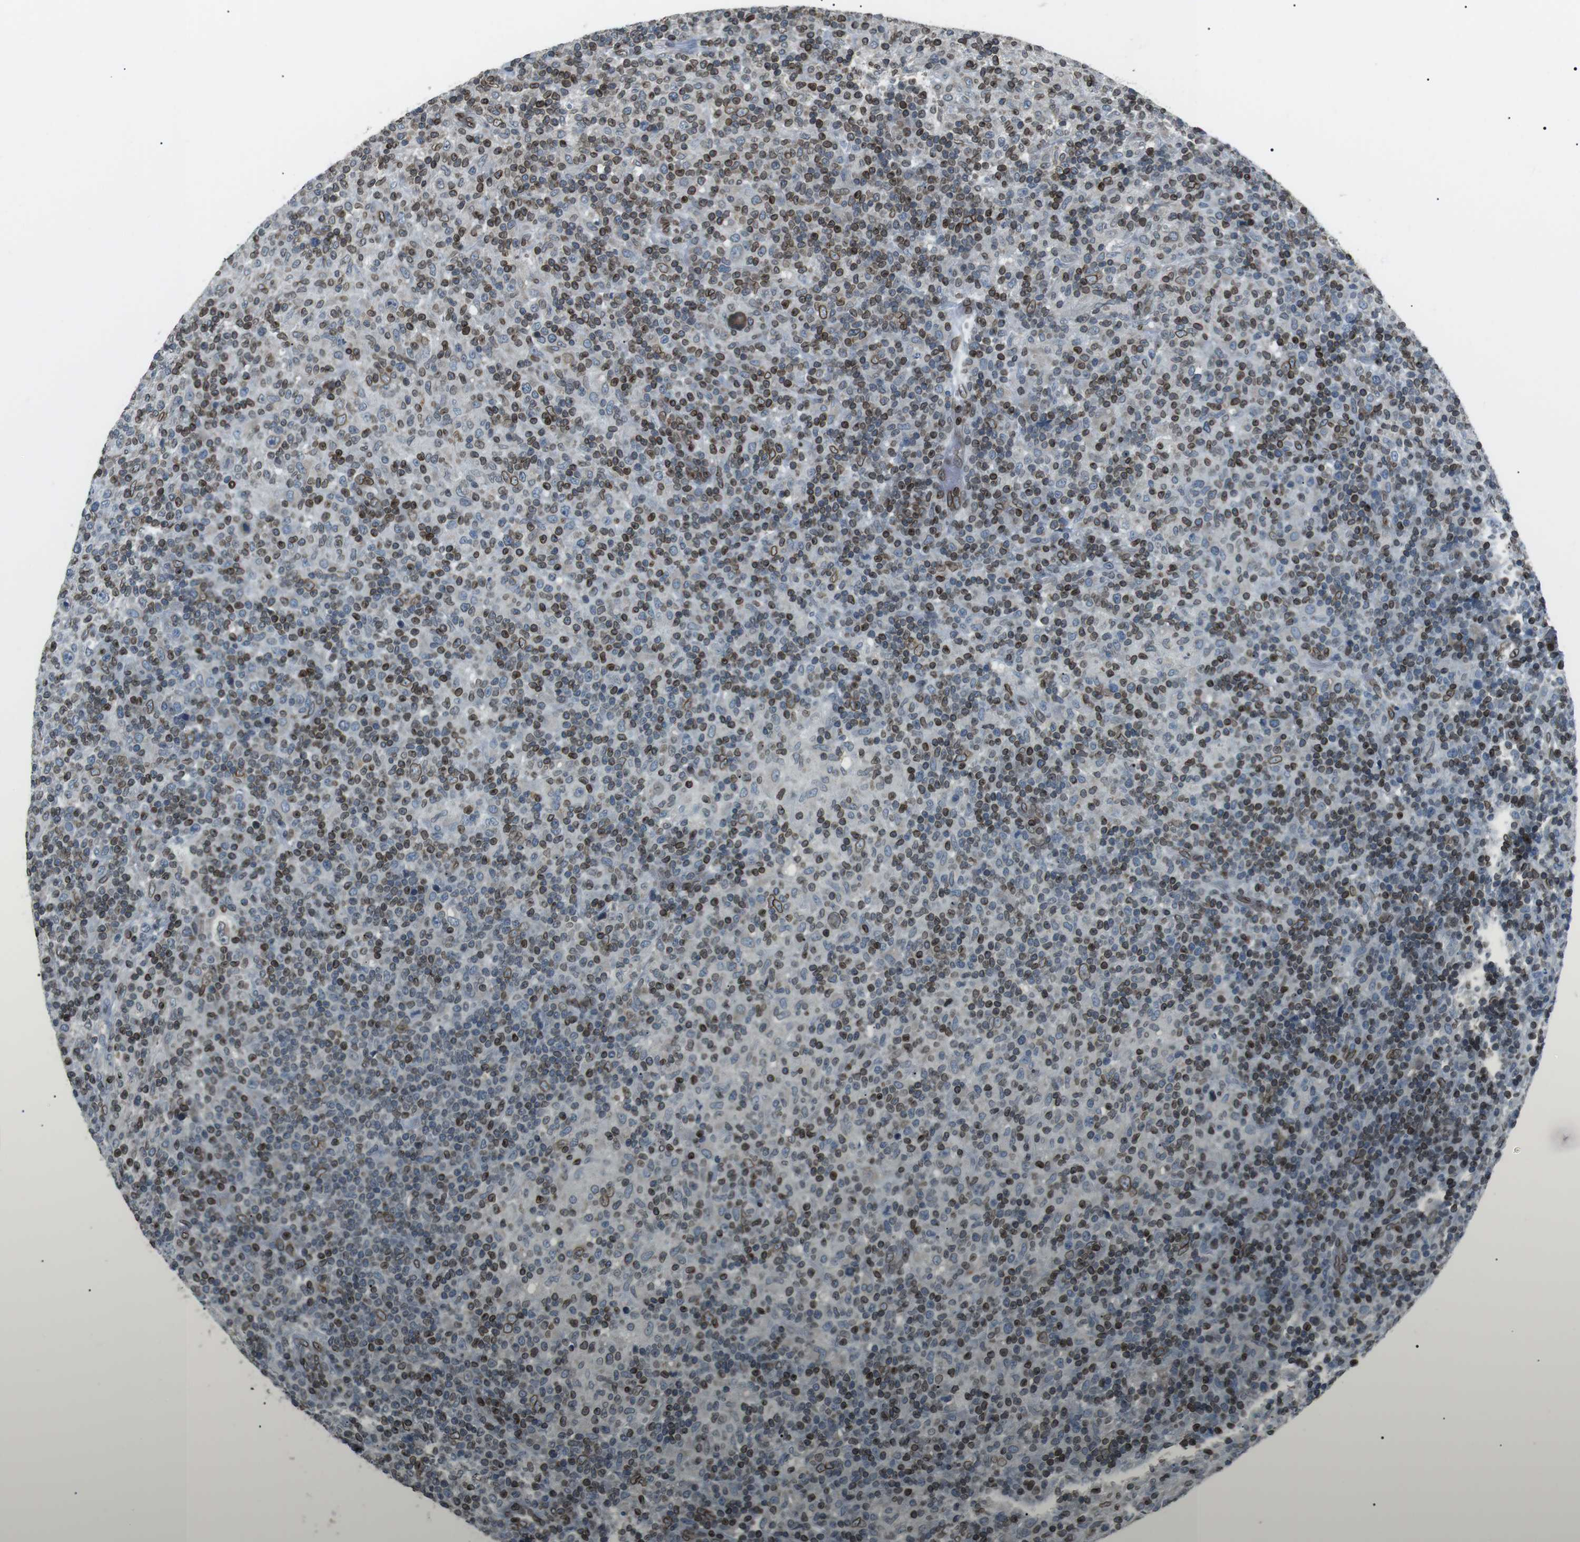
{"staining": {"intensity": "moderate", "quantity": "25%-75%", "location": "cytoplasmic/membranous,nuclear"}, "tissue": "lymphoma", "cell_type": "Tumor cells", "image_type": "cancer", "snomed": [{"axis": "morphology", "description": "Hodgkin's disease, NOS"}, {"axis": "topography", "description": "Lymph node"}], "caption": "Brown immunohistochemical staining in lymphoma demonstrates moderate cytoplasmic/membranous and nuclear positivity in approximately 25%-75% of tumor cells.", "gene": "TMX4", "patient": {"sex": "male", "age": 70}}